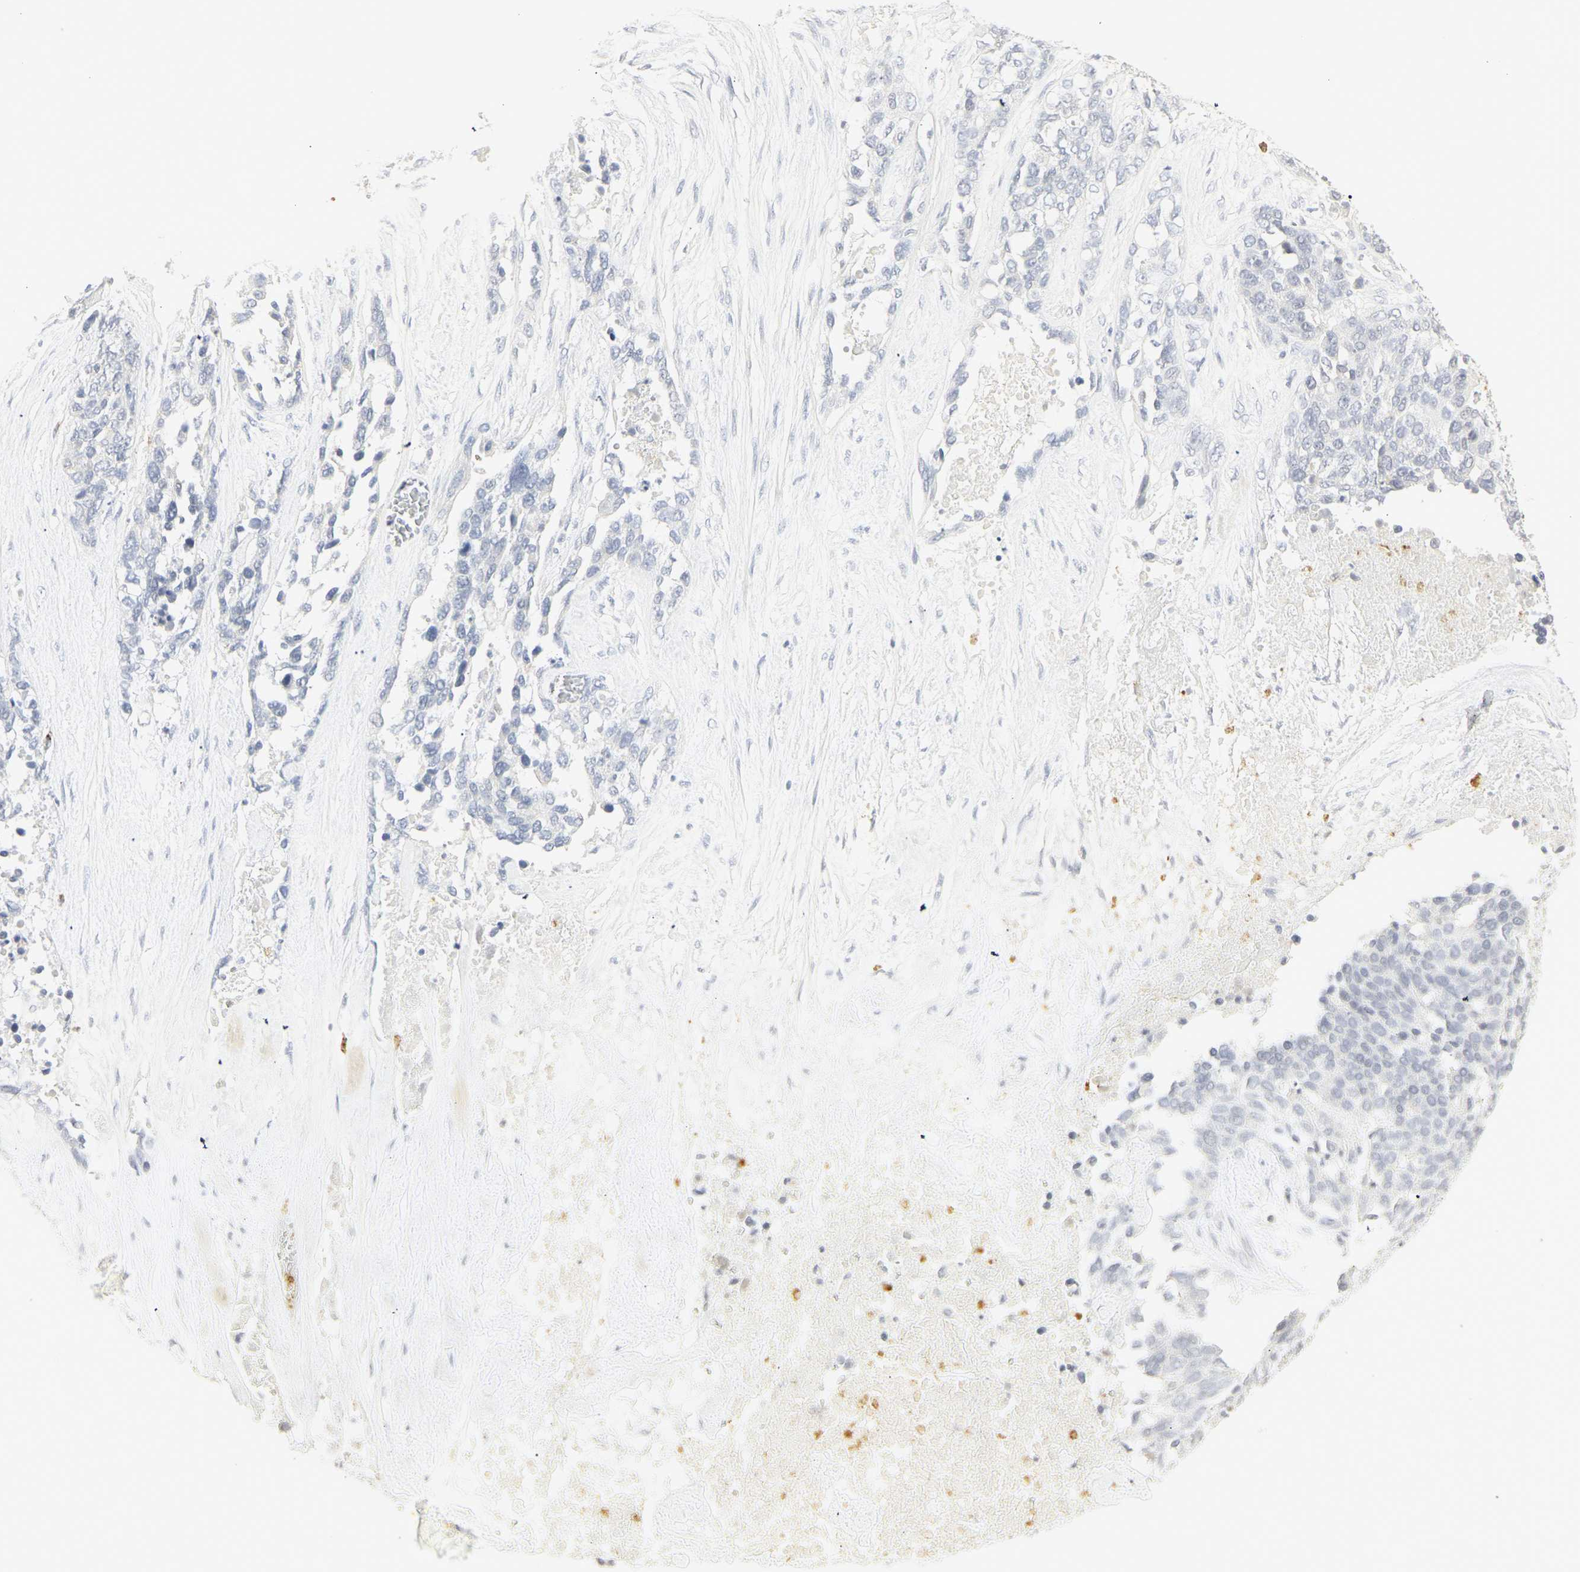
{"staining": {"intensity": "negative", "quantity": "none", "location": "none"}, "tissue": "ovarian cancer", "cell_type": "Tumor cells", "image_type": "cancer", "snomed": [{"axis": "morphology", "description": "Cystadenocarcinoma, serous, NOS"}, {"axis": "topography", "description": "Ovary"}], "caption": "Immunohistochemistry (IHC) of human ovarian cancer demonstrates no positivity in tumor cells.", "gene": "MPO", "patient": {"sex": "female", "age": 44}}